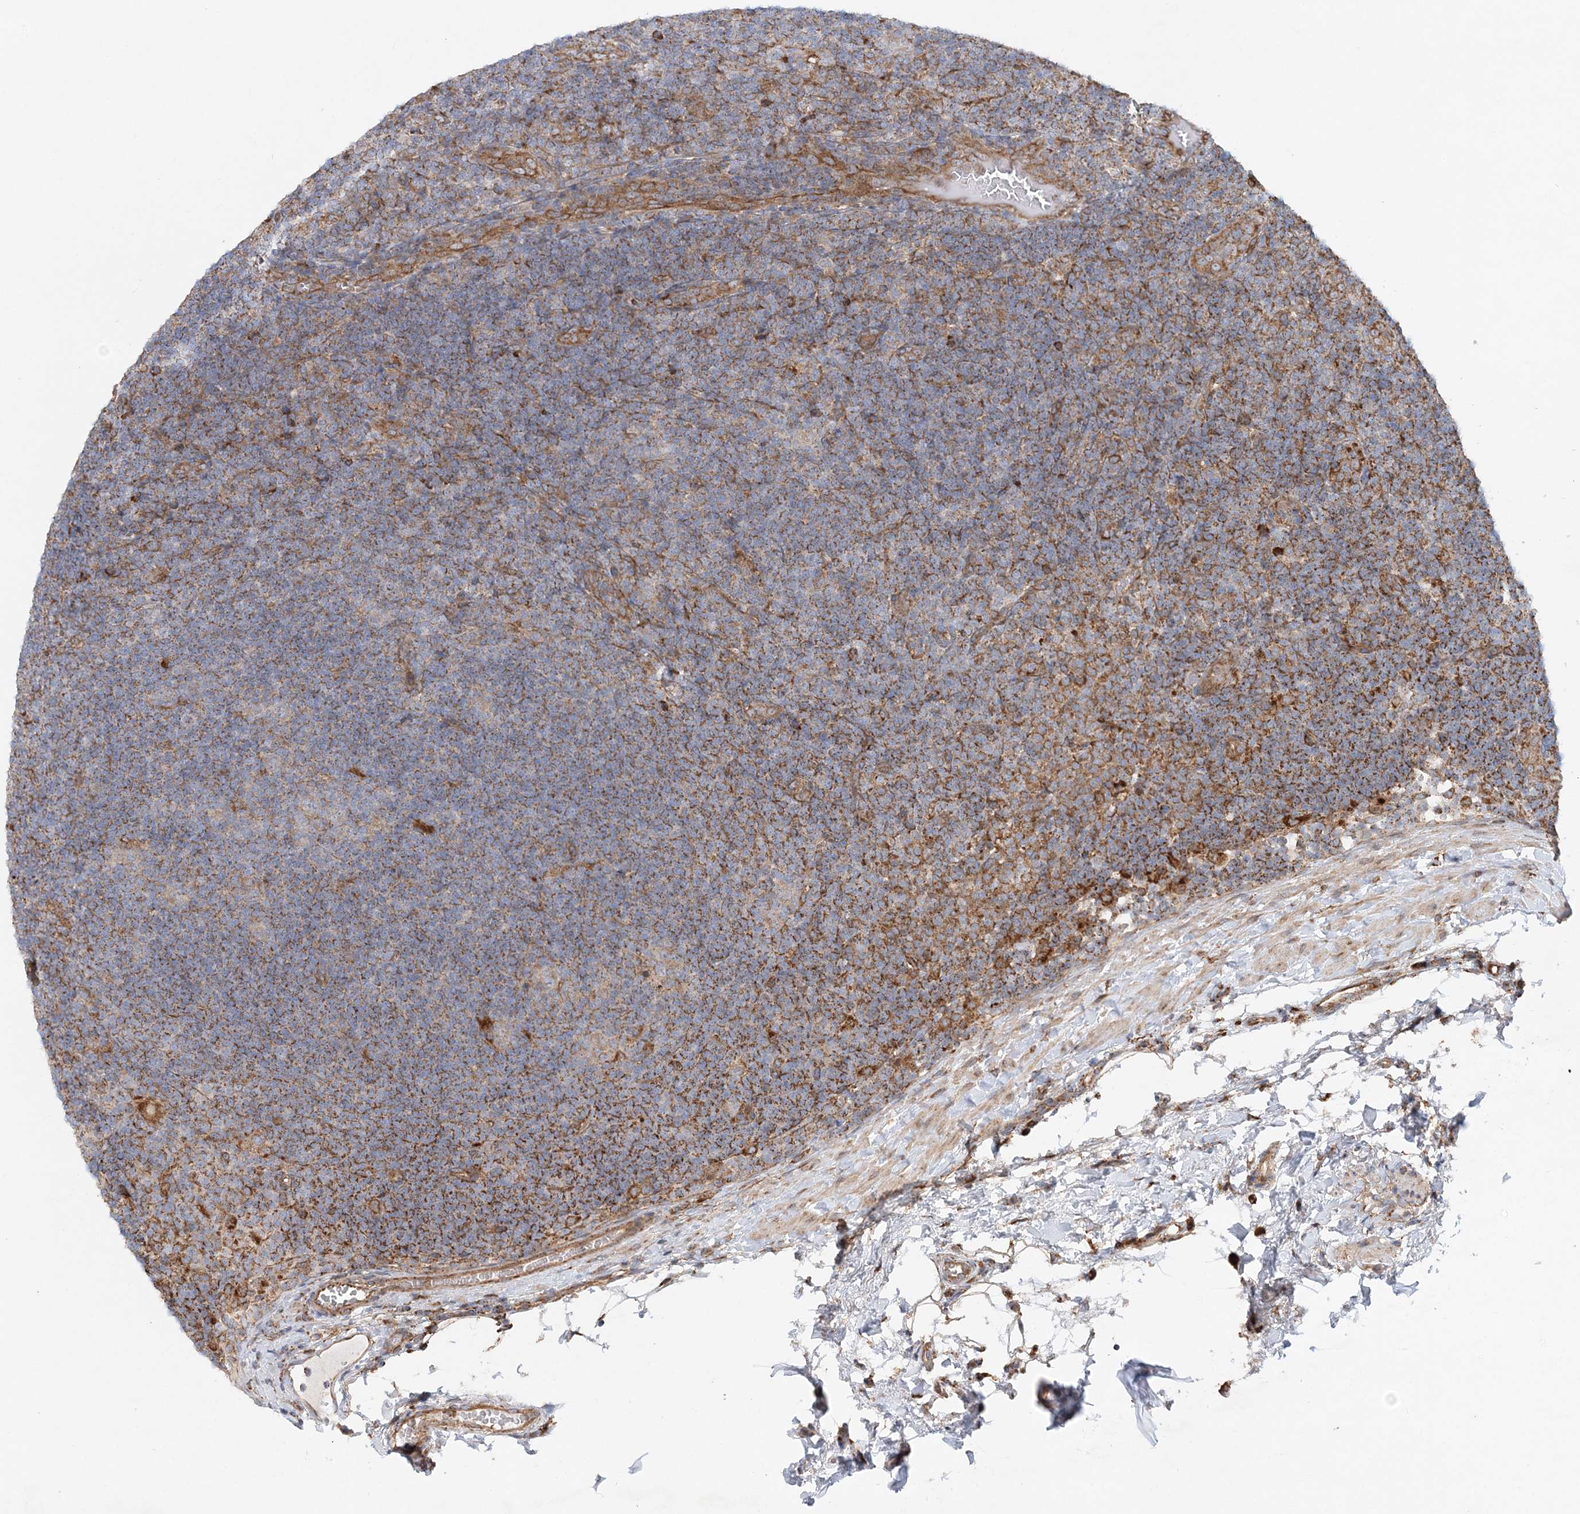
{"staining": {"intensity": "moderate", "quantity": "25%-75%", "location": "cytoplasmic/membranous"}, "tissue": "lymphoma", "cell_type": "Tumor cells", "image_type": "cancer", "snomed": [{"axis": "morphology", "description": "Hodgkin's disease, NOS"}, {"axis": "topography", "description": "Lymph node"}], "caption": "Protein staining of Hodgkin's disease tissue displays moderate cytoplasmic/membranous staining in about 25%-75% of tumor cells.", "gene": "ZFYVE16", "patient": {"sex": "female", "age": 57}}